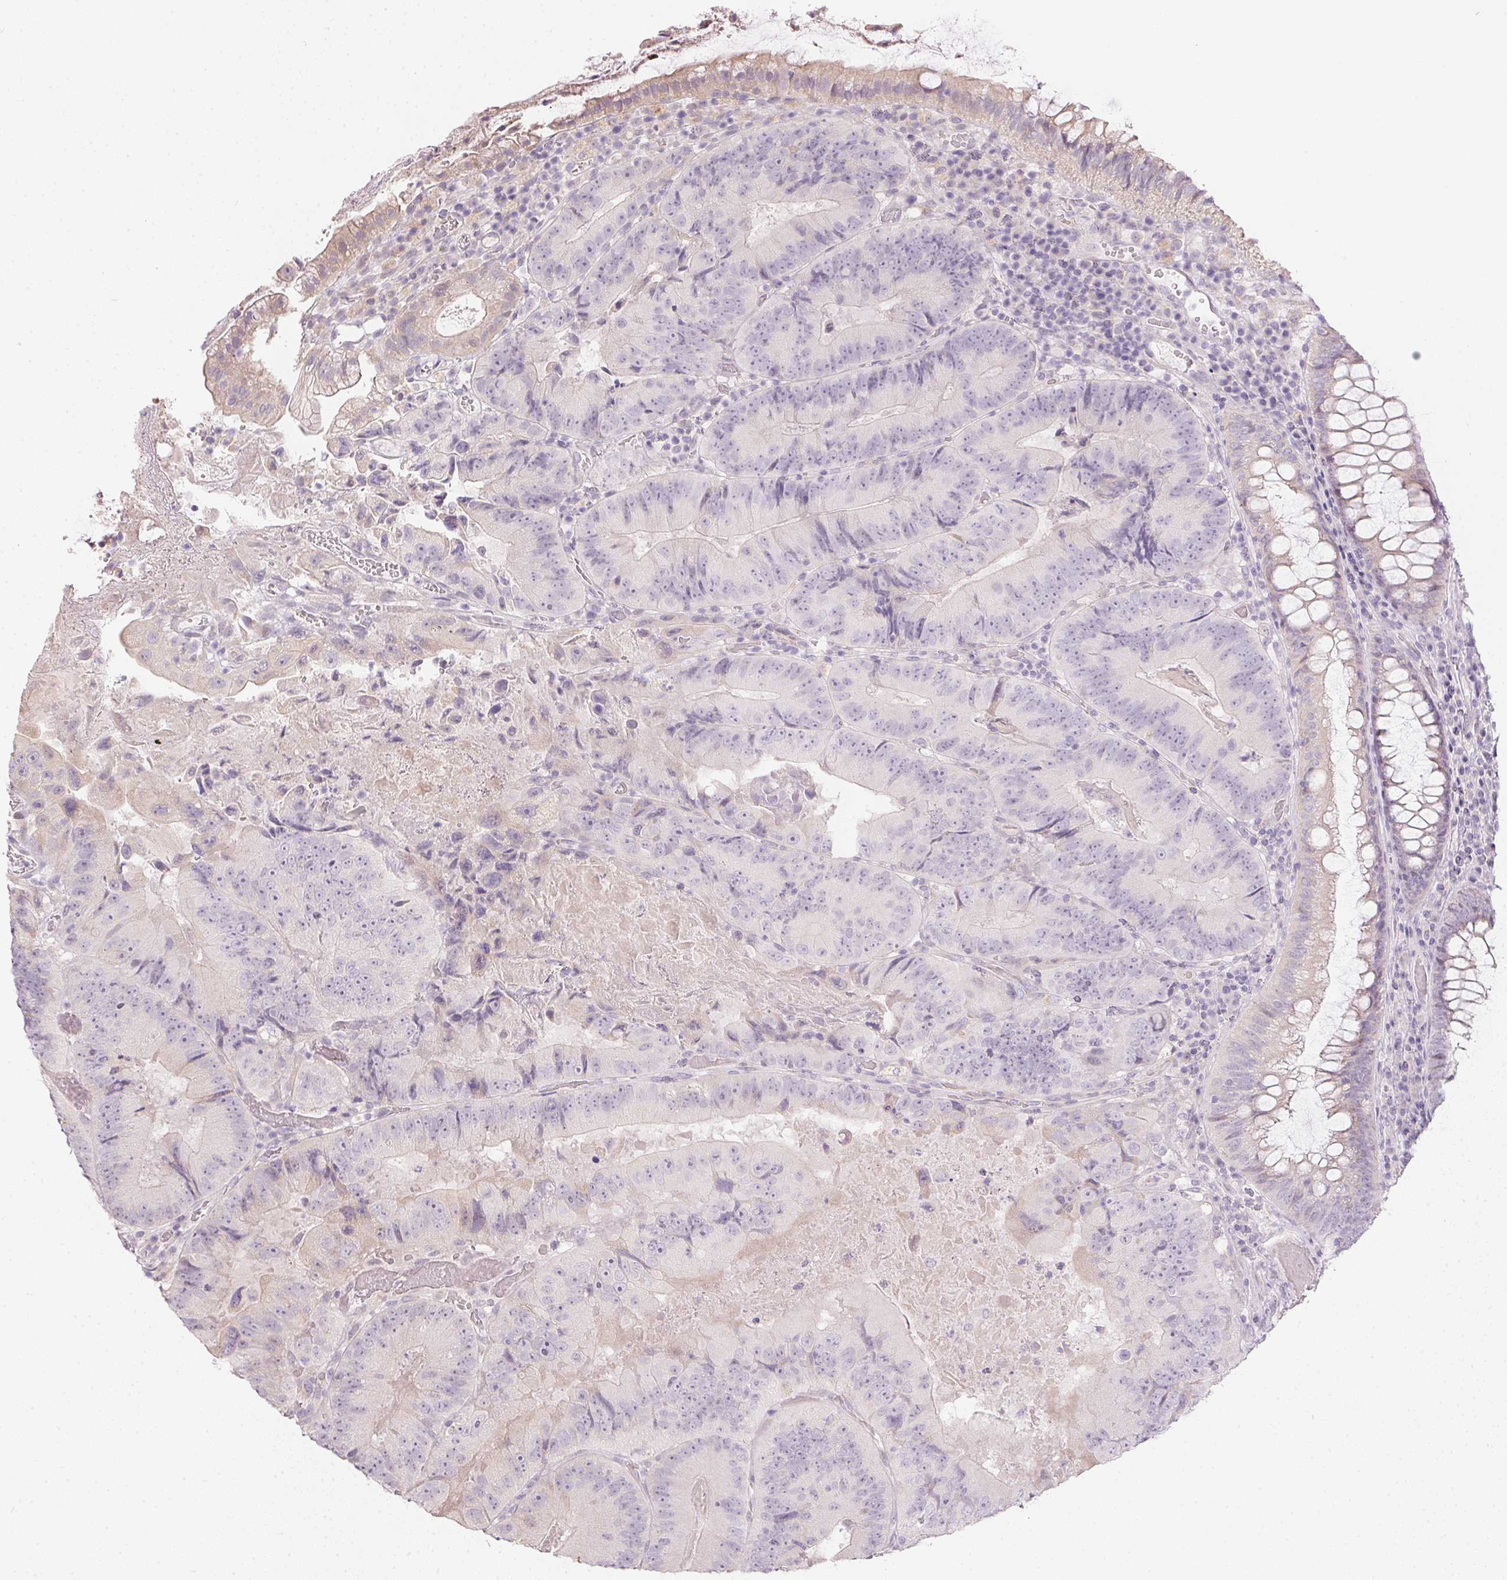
{"staining": {"intensity": "negative", "quantity": "none", "location": "none"}, "tissue": "colorectal cancer", "cell_type": "Tumor cells", "image_type": "cancer", "snomed": [{"axis": "morphology", "description": "Adenocarcinoma, NOS"}, {"axis": "topography", "description": "Colon"}], "caption": "This is an IHC image of colorectal adenocarcinoma. There is no staining in tumor cells.", "gene": "CTCFL", "patient": {"sex": "female", "age": 86}}